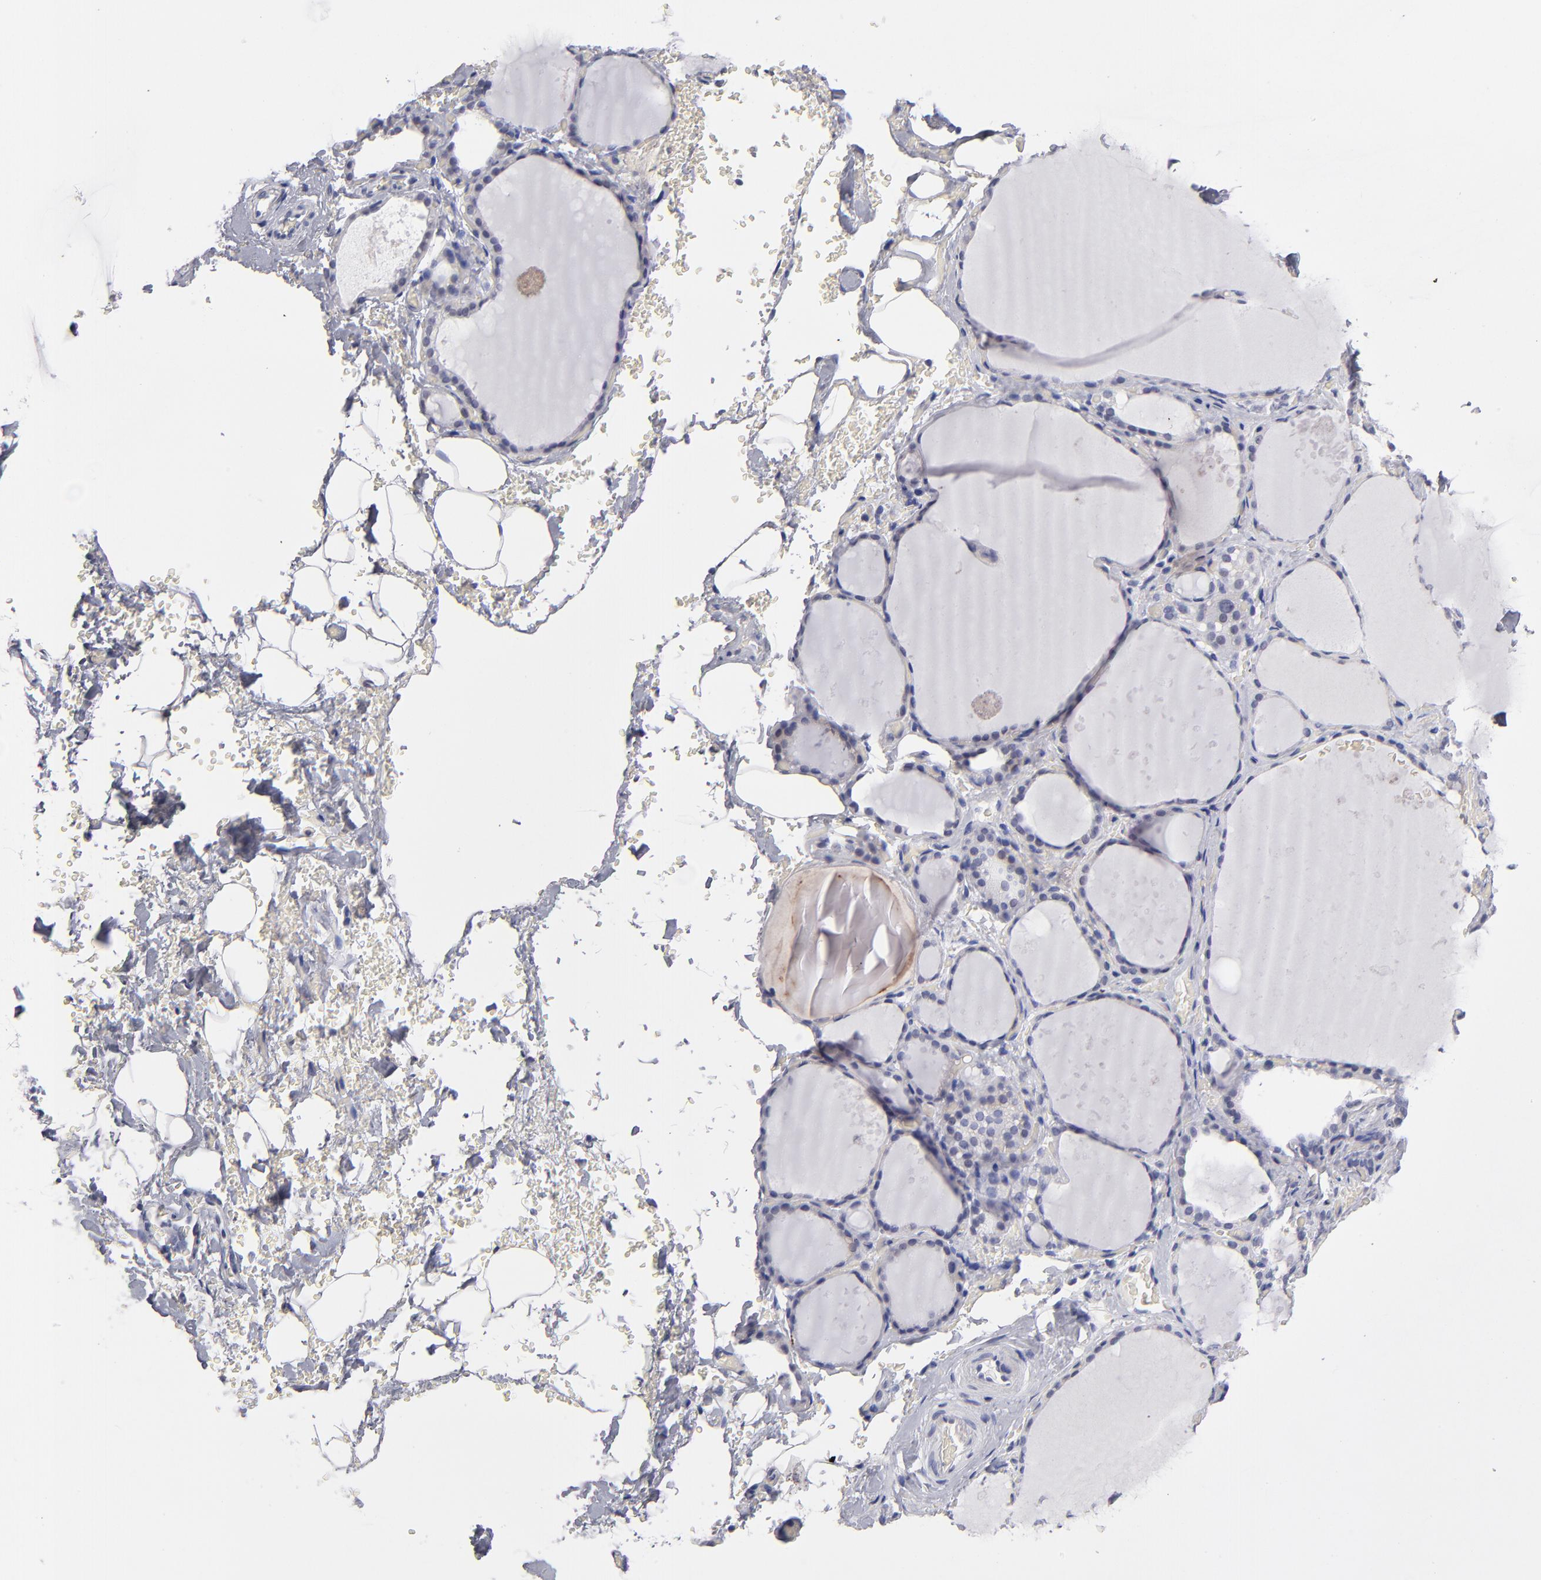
{"staining": {"intensity": "negative", "quantity": "none", "location": "none"}, "tissue": "thyroid gland", "cell_type": "Glandular cells", "image_type": "normal", "snomed": [{"axis": "morphology", "description": "Normal tissue, NOS"}, {"axis": "topography", "description": "Thyroid gland"}], "caption": "Thyroid gland stained for a protein using immunohistochemistry demonstrates no staining glandular cells.", "gene": "TEX11", "patient": {"sex": "male", "age": 61}}